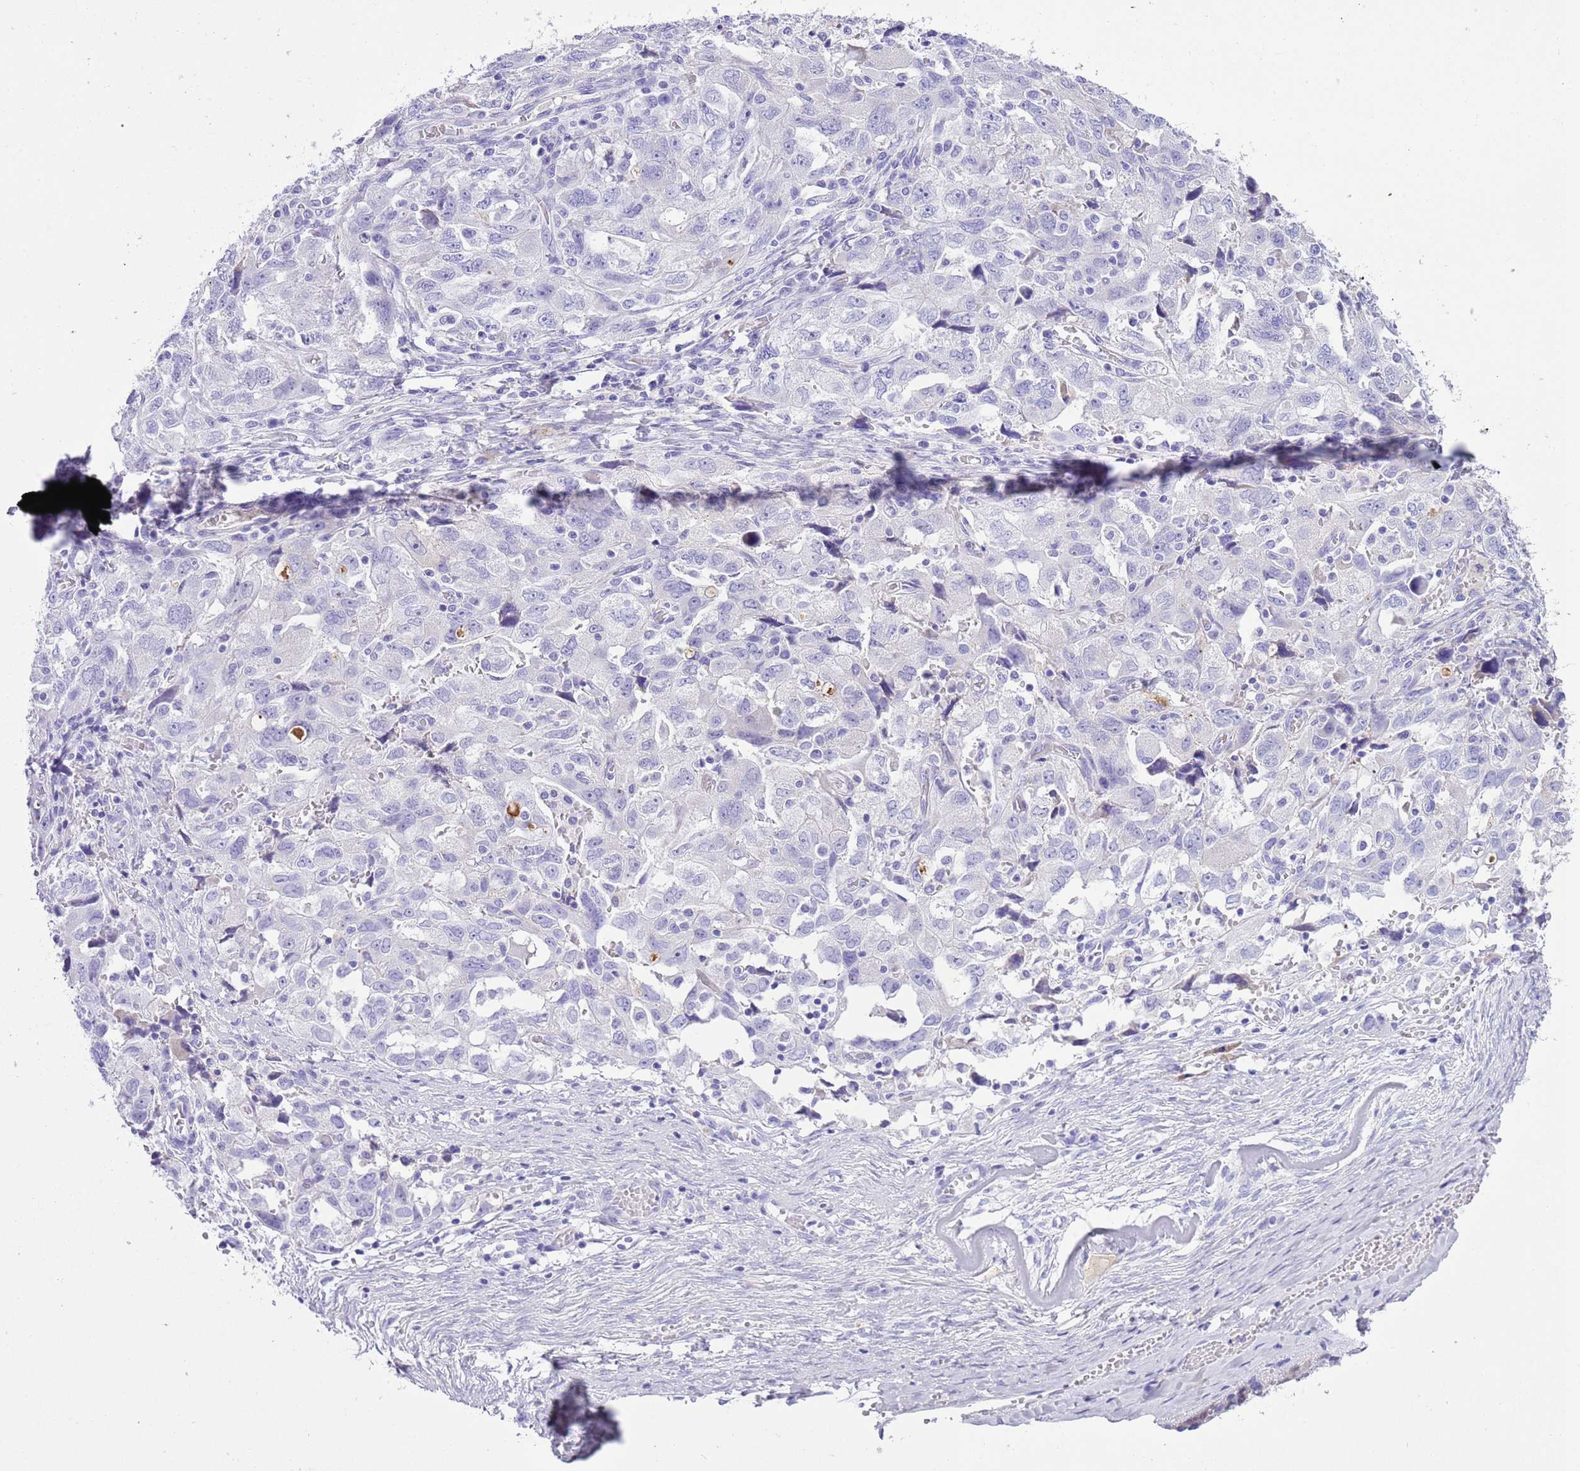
{"staining": {"intensity": "negative", "quantity": "none", "location": "none"}, "tissue": "ovarian cancer", "cell_type": "Tumor cells", "image_type": "cancer", "snomed": [{"axis": "morphology", "description": "Carcinoma, NOS"}, {"axis": "morphology", "description": "Cystadenocarcinoma, serous, NOS"}, {"axis": "topography", "description": "Ovary"}], "caption": "A histopathology image of human ovarian cancer (carcinoma) is negative for staining in tumor cells.", "gene": "TBC1D10B", "patient": {"sex": "female", "age": 69}}